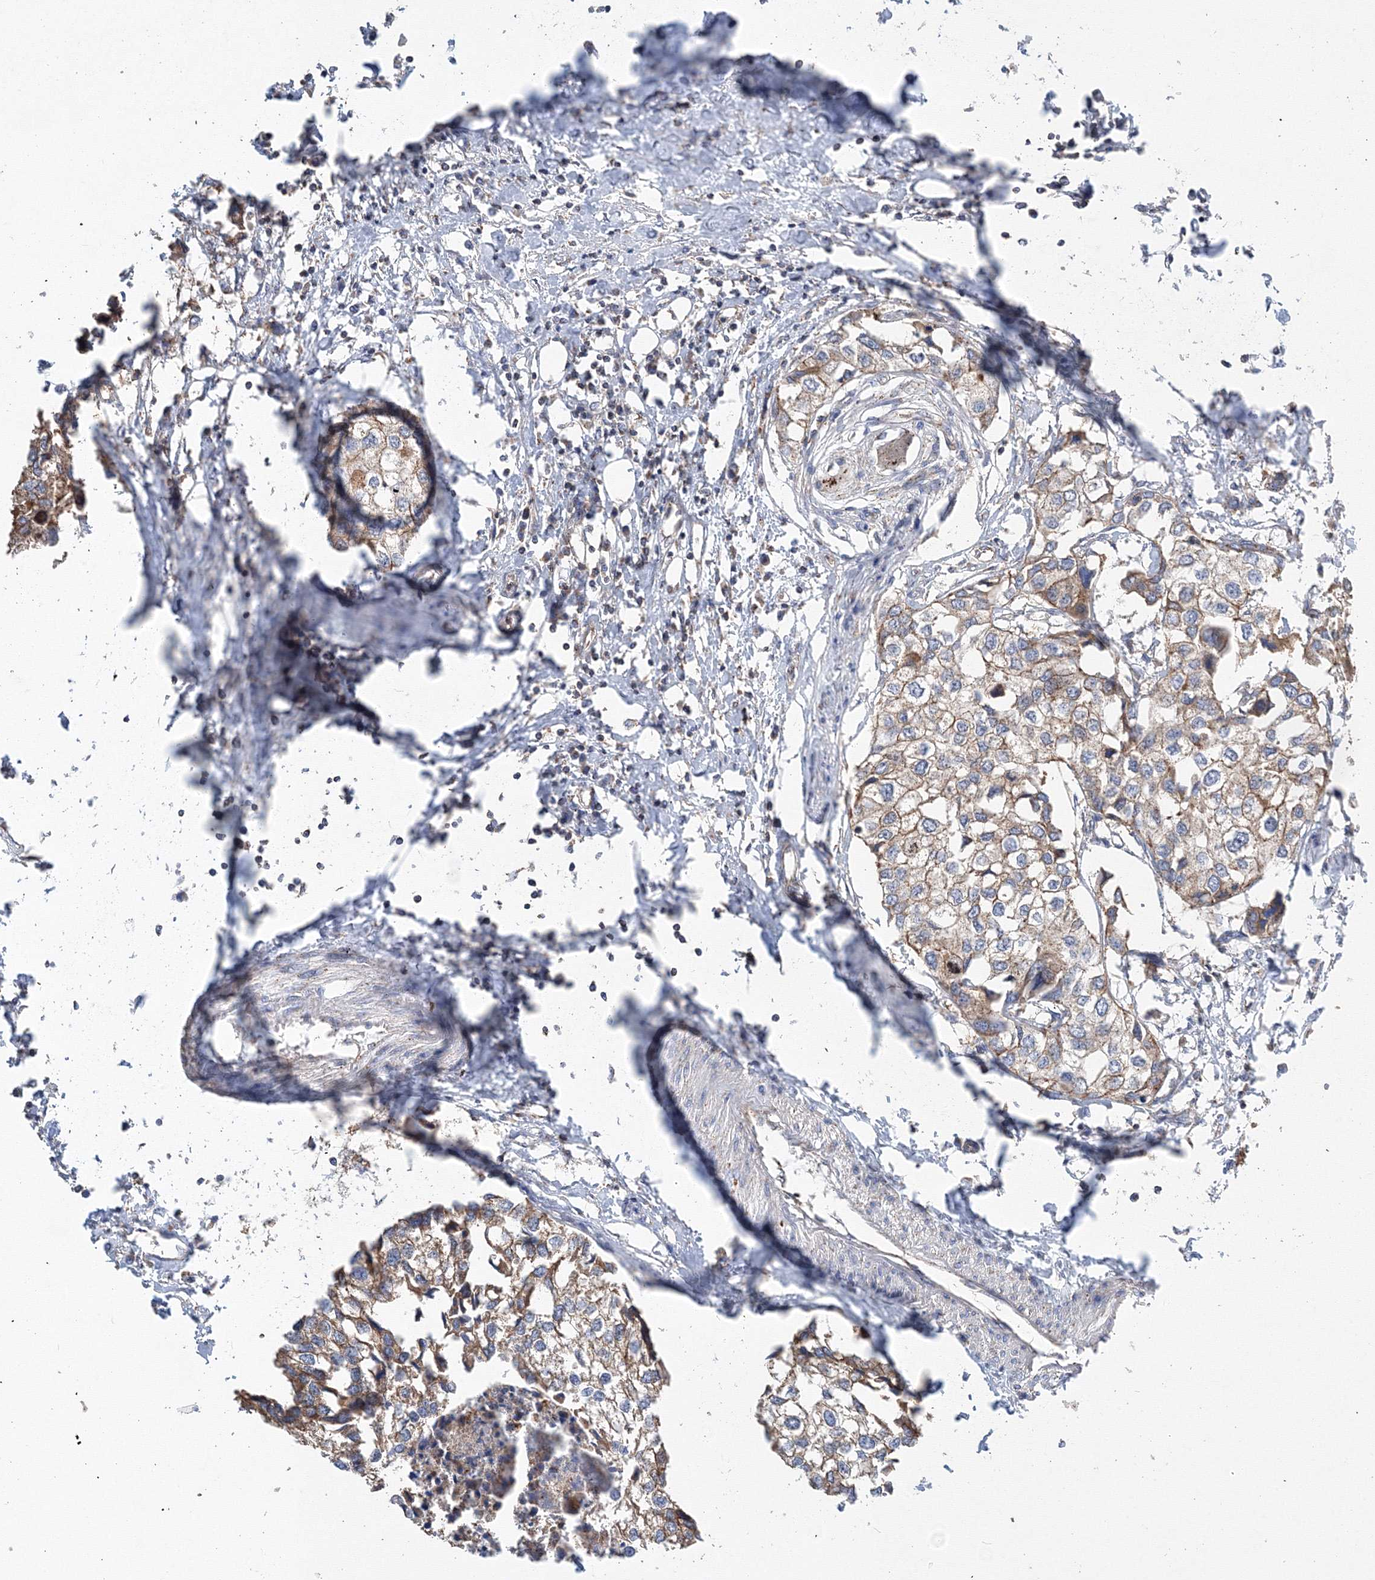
{"staining": {"intensity": "moderate", "quantity": ">75%", "location": "cytoplasmic/membranous"}, "tissue": "urothelial cancer", "cell_type": "Tumor cells", "image_type": "cancer", "snomed": [{"axis": "morphology", "description": "Urothelial carcinoma, High grade"}, {"axis": "topography", "description": "Urinary bladder"}], "caption": "This image reveals immunohistochemistry (IHC) staining of human urothelial cancer, with medium moderate cytoplasmic/membranous expression in about >75% of tumor cells.", "gene": "AASDH", "patient": {"sex": "male", "age": 64}}